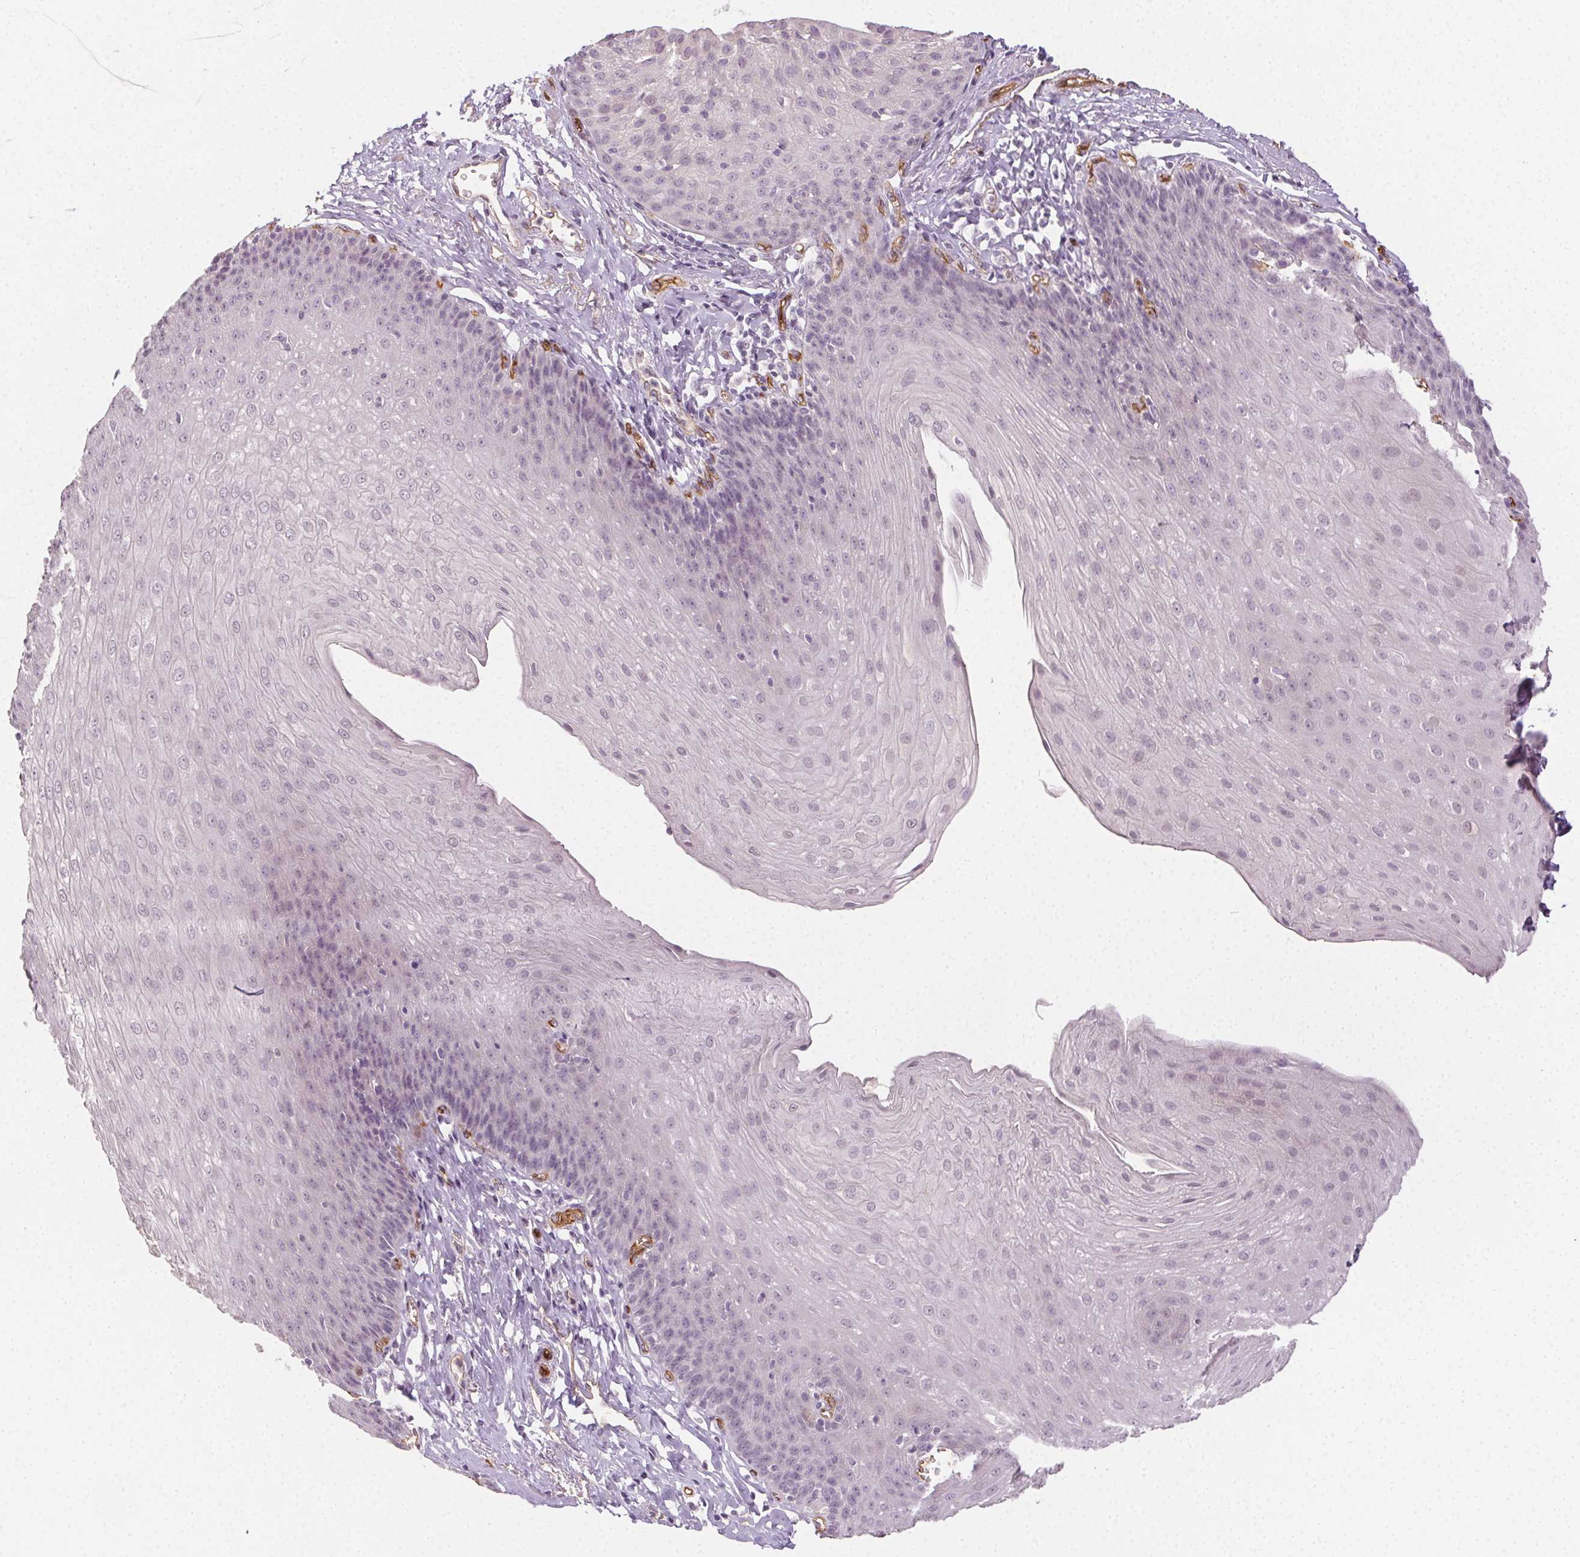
{"staining": {"intensity": "negative", "quantity": "none", "location": "none"}, "tissue": "esophagus", "cell_type": "Squamous epithelial cells", "image_type": "normal", "snomed": [{"axis": "morphology", "description": "Normal tissue, NOS"}, {"axis": "topography", "description": "Esophagus"}], "caption": "Protein analysis of benign esophagus exhibits no significant staining in squamous epithelial cells.", "gene": "PODXL", "patient": {"sex": "female", "age": 81}}